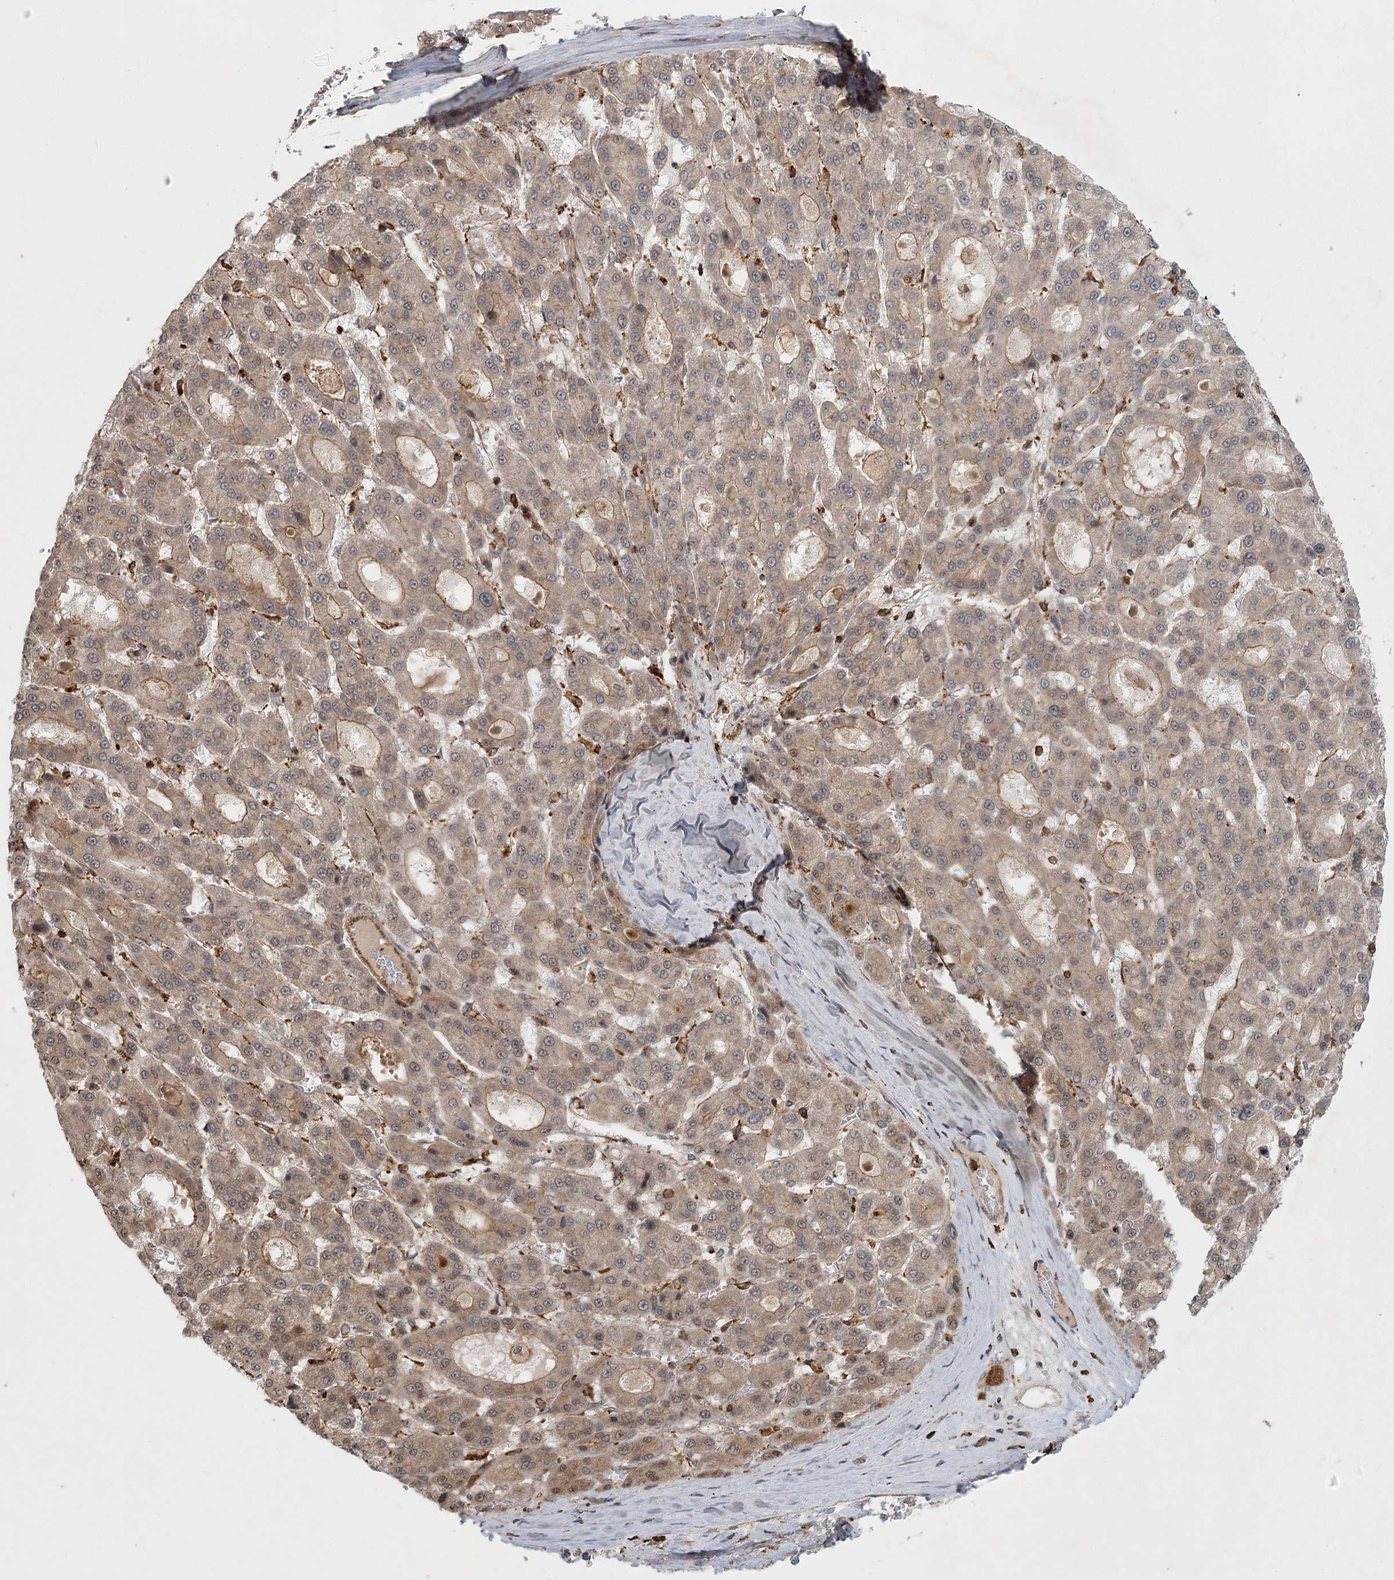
{"staining": {"intensity": "weak", "quantity": "25%-75%", "location": "cytoplasmic/membranous"}, "tissue": "liver cancer", "cell_type": "Tumor cells", "image_type": "cancer", "snomed": [{"axis": "morphology", "description": "Carcinoma, Hepatocellular, NOS"}, {"axis": "topography", "description": "Liver"}], "caption": "Hepatocellular carcinoma (liver) stained with immunohistochemistry shows weak cytoplasmic/membranous staining in about 25%-75% of tumor cells.", "gene": "MEPE", "patient": {"sex": "male", "age": 70}}